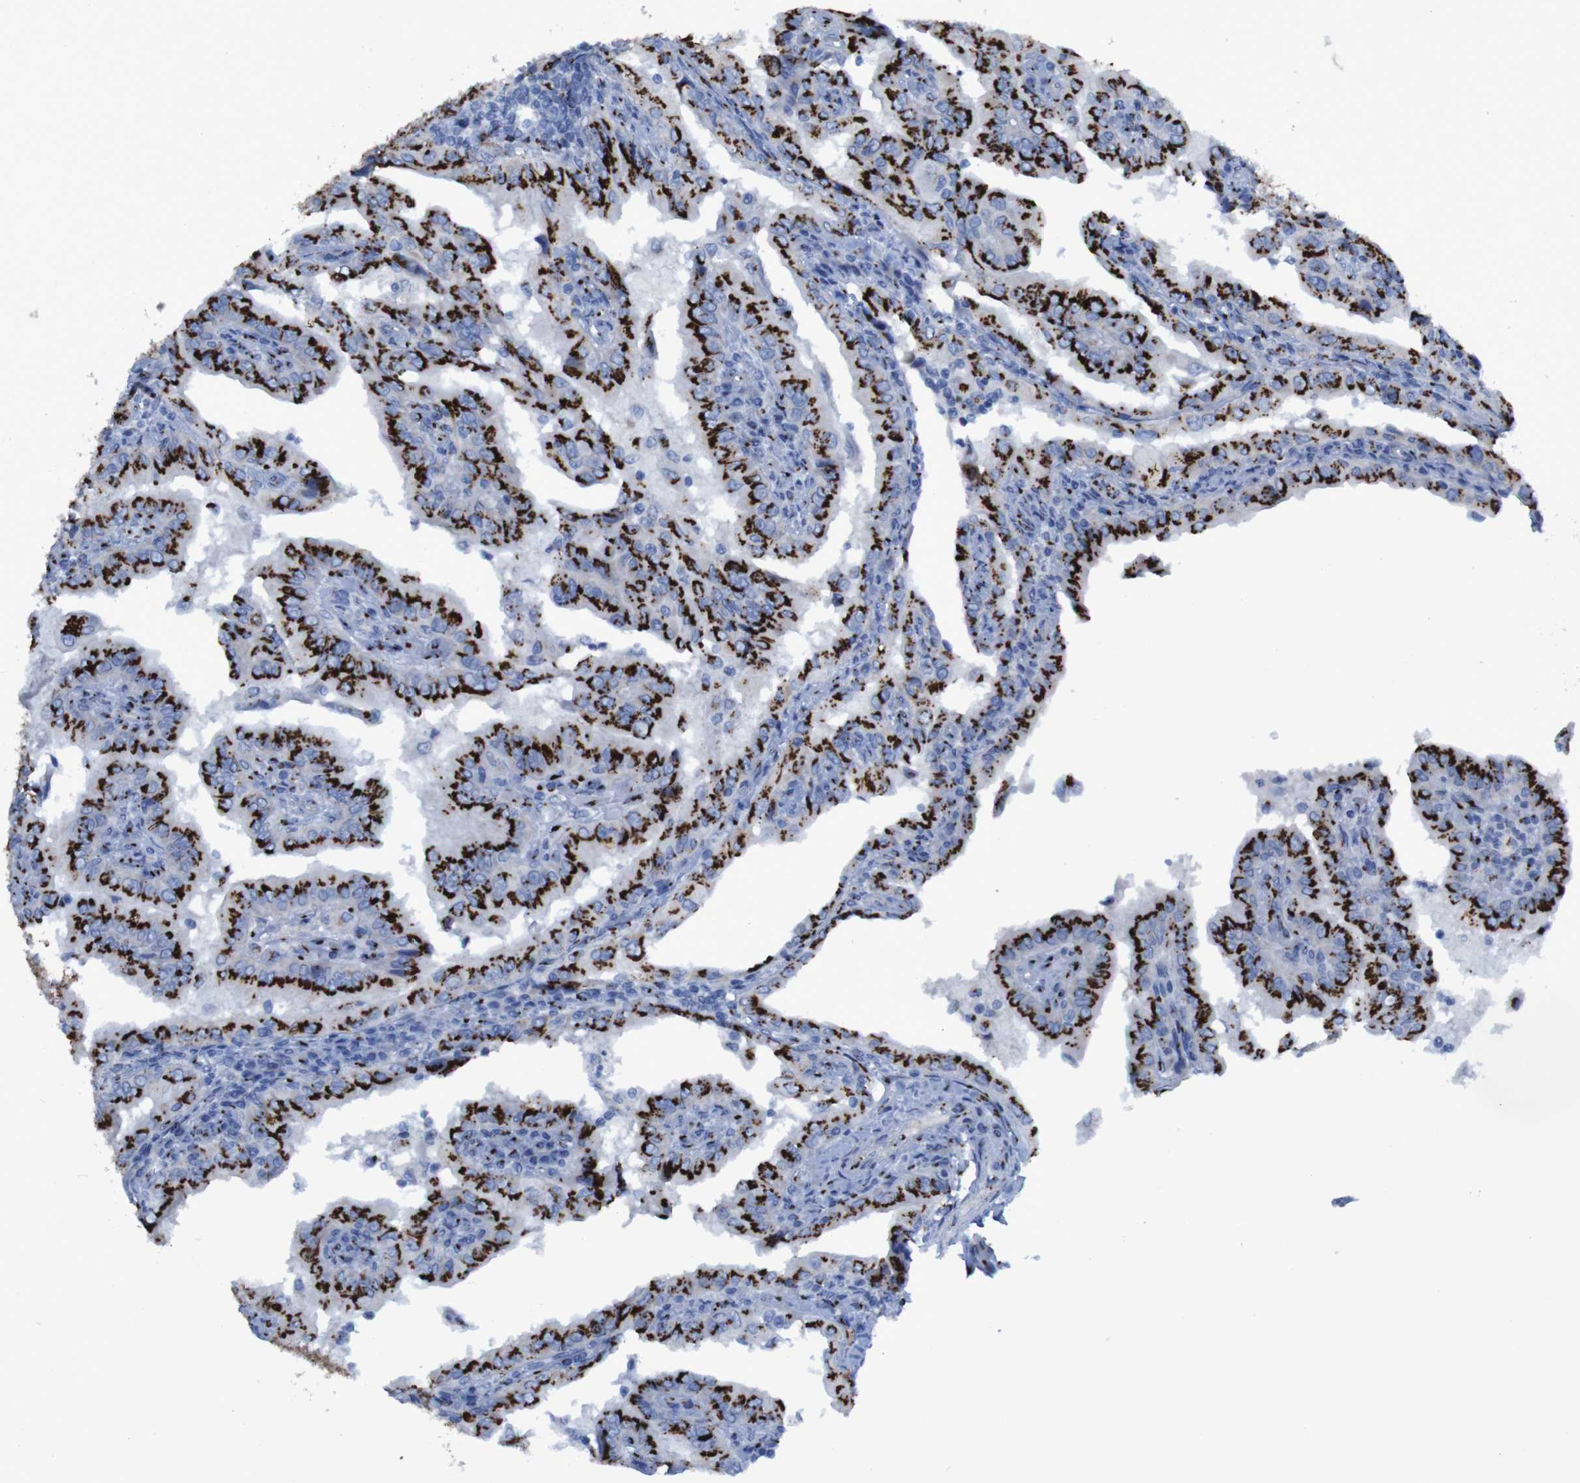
{"staining": {"intensity": "strong", "quantity": ">75%", "location": "cytoplasmic/membranous"}, "tissue": "thyroid cancer", "cell_type": "Tumor cells", "image_type": "cancer", "snomed": [{"axis": "morphology", "description": "Papillary adenocarcinoma, NOS"}, {"axis": "topography", "description": "Thyroid gland"}], "caption": "Immunohistochemistry (IHC) of papillary adenocarcinoma (thyroid) exhibits high levels of strong cytoplasmic/membranous expression in about >75% of tumor cells. Ihc stains the protein of interest in brown and the nuclei are stained blue.", "gene": "GOLM1", "patient": {"sex": "male", "age": 33}}